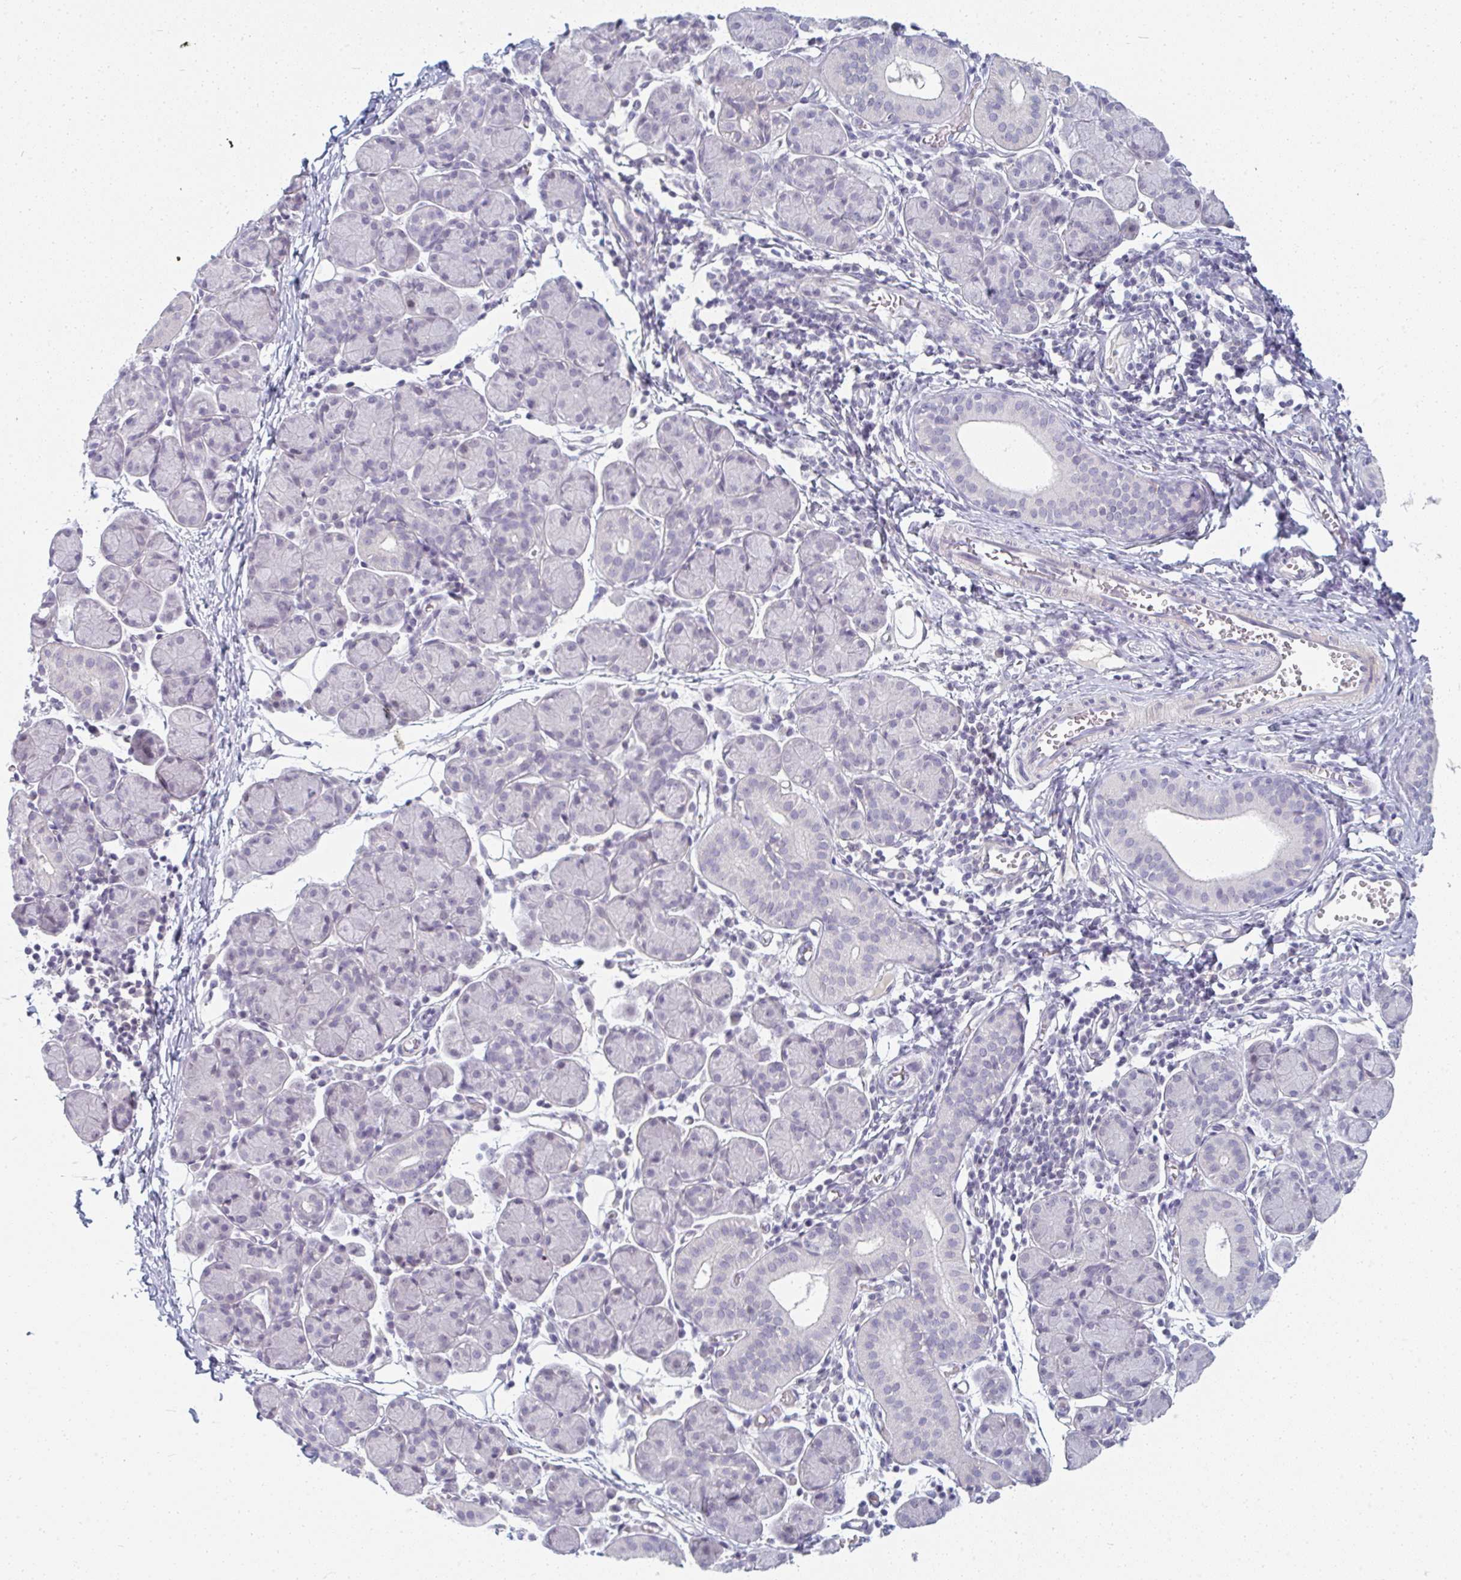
{"staining": {"intensity": "negative", "quantity": "none", "location": "none"}, "tissue": "salivary gland", "cell_type": "Glandular cells", "image_type": "normal", "snomed": [{"axis": "morphology", "description": "Normal tissue, NOS"}, {"axis": "morphology", "description": "Inflammation, NOS"}, {"axis": "topography", "description": "Lymph node"}, {"axis": "topography", "description": "Salivary gland"}], "caption": "Photomicrograph shows no protein staining in glandular cells of benign salivary gland. (DAB (3,3'-diaminobenzidine) immunohistochemistry with hematoxylin counter stain).", "gene": "PPFIA4", "patient": {"sex": "male", "age": 3}}